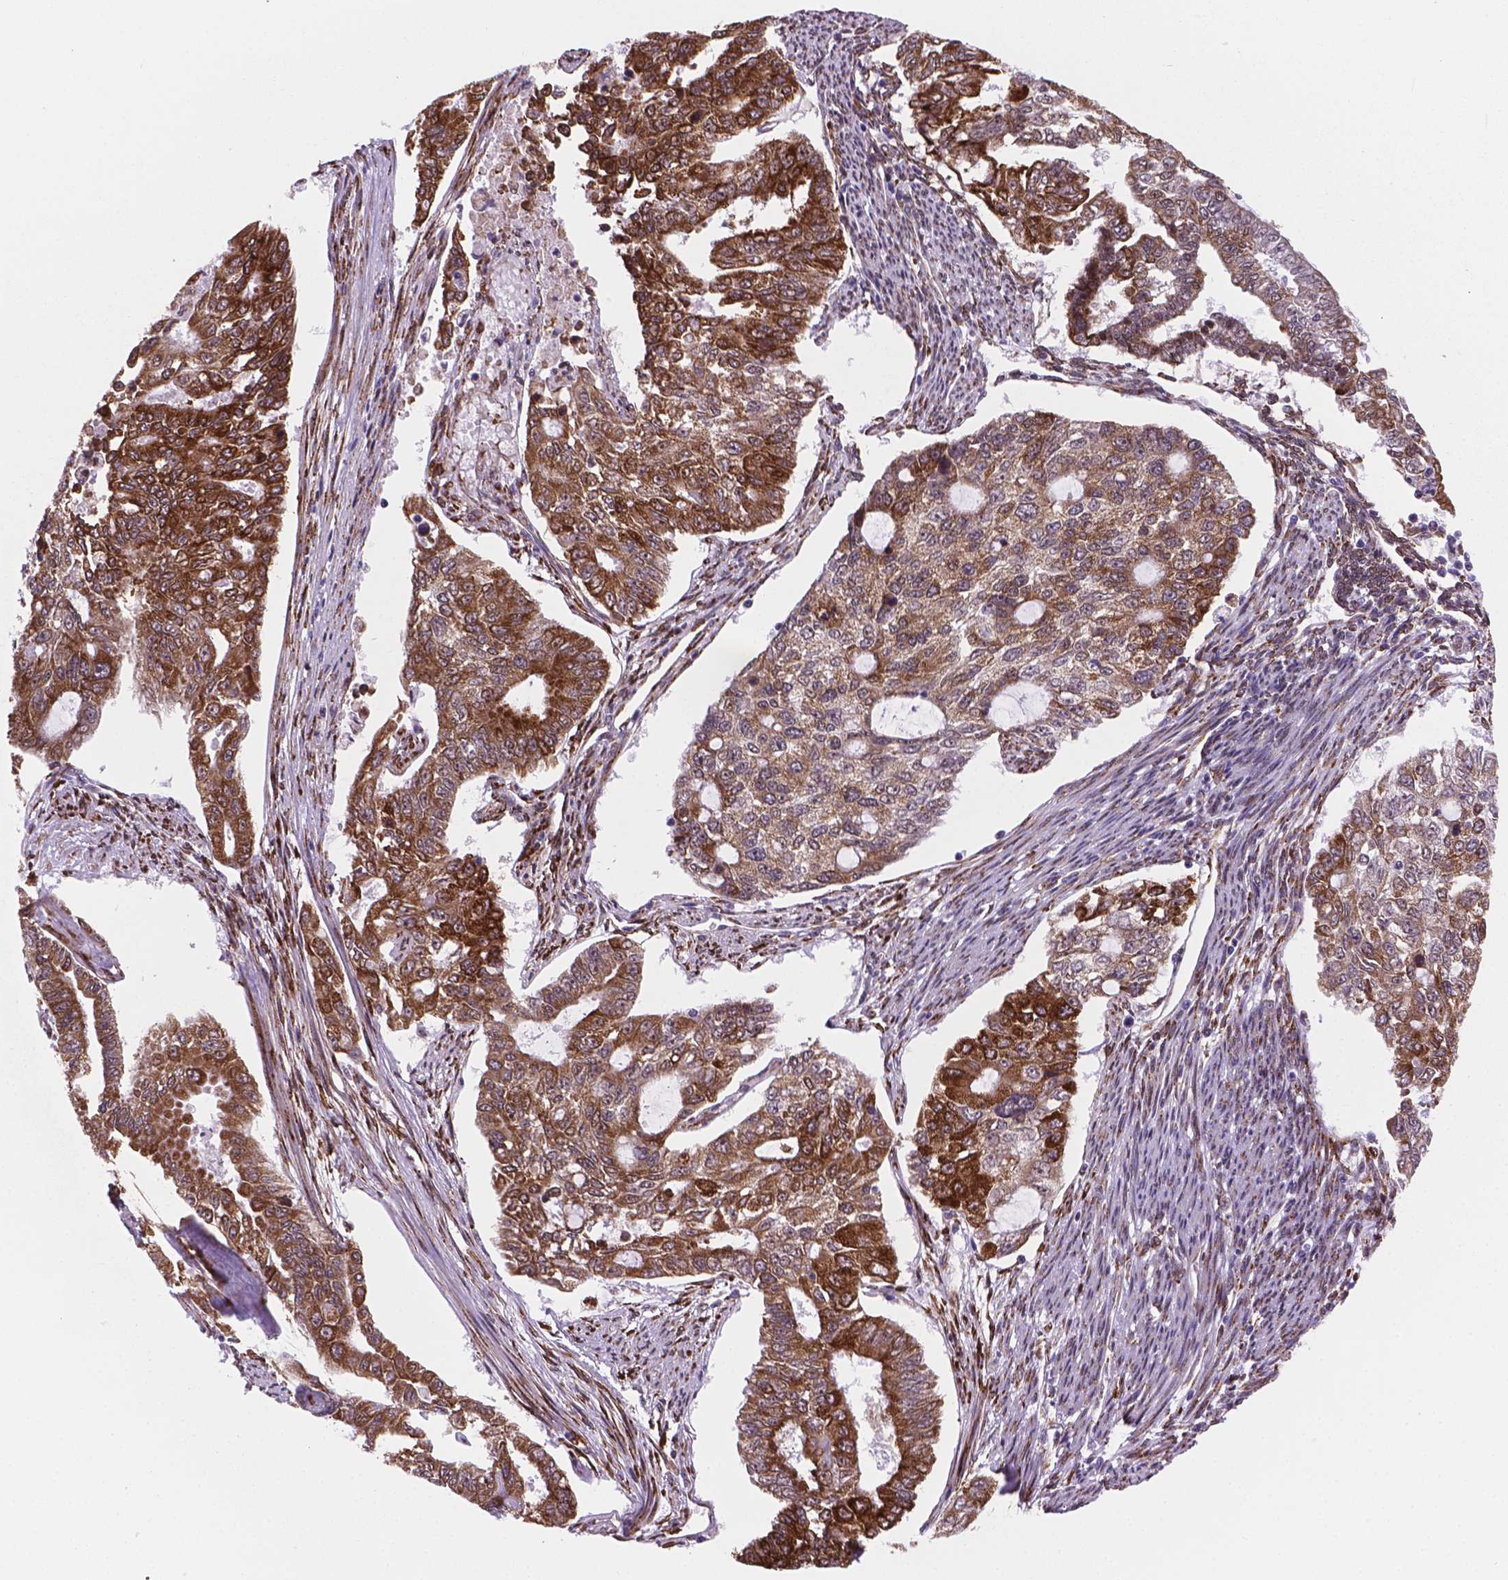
{"staining": {"intensity": "moderate", "quantity": ">75%", "location": "cytoplasmic/membranous"}, "tissue": "endometrial cancer", "cell_type": "Tumor cells", "image_type": "cancer", "snomed": [{"axis": "morphology", "description": "Adenocarcinoma, NOS"}, {"axis": "topography", "description": "Uterus"}], "caption": "Protein staining of endometrial adenocarcinoma tissue reveals moderate cytoplasmic/membranous positivity in about >75% of tumor cells.", "gene": "FNIP1", "patient": {"sex": "female", "age": 59}}